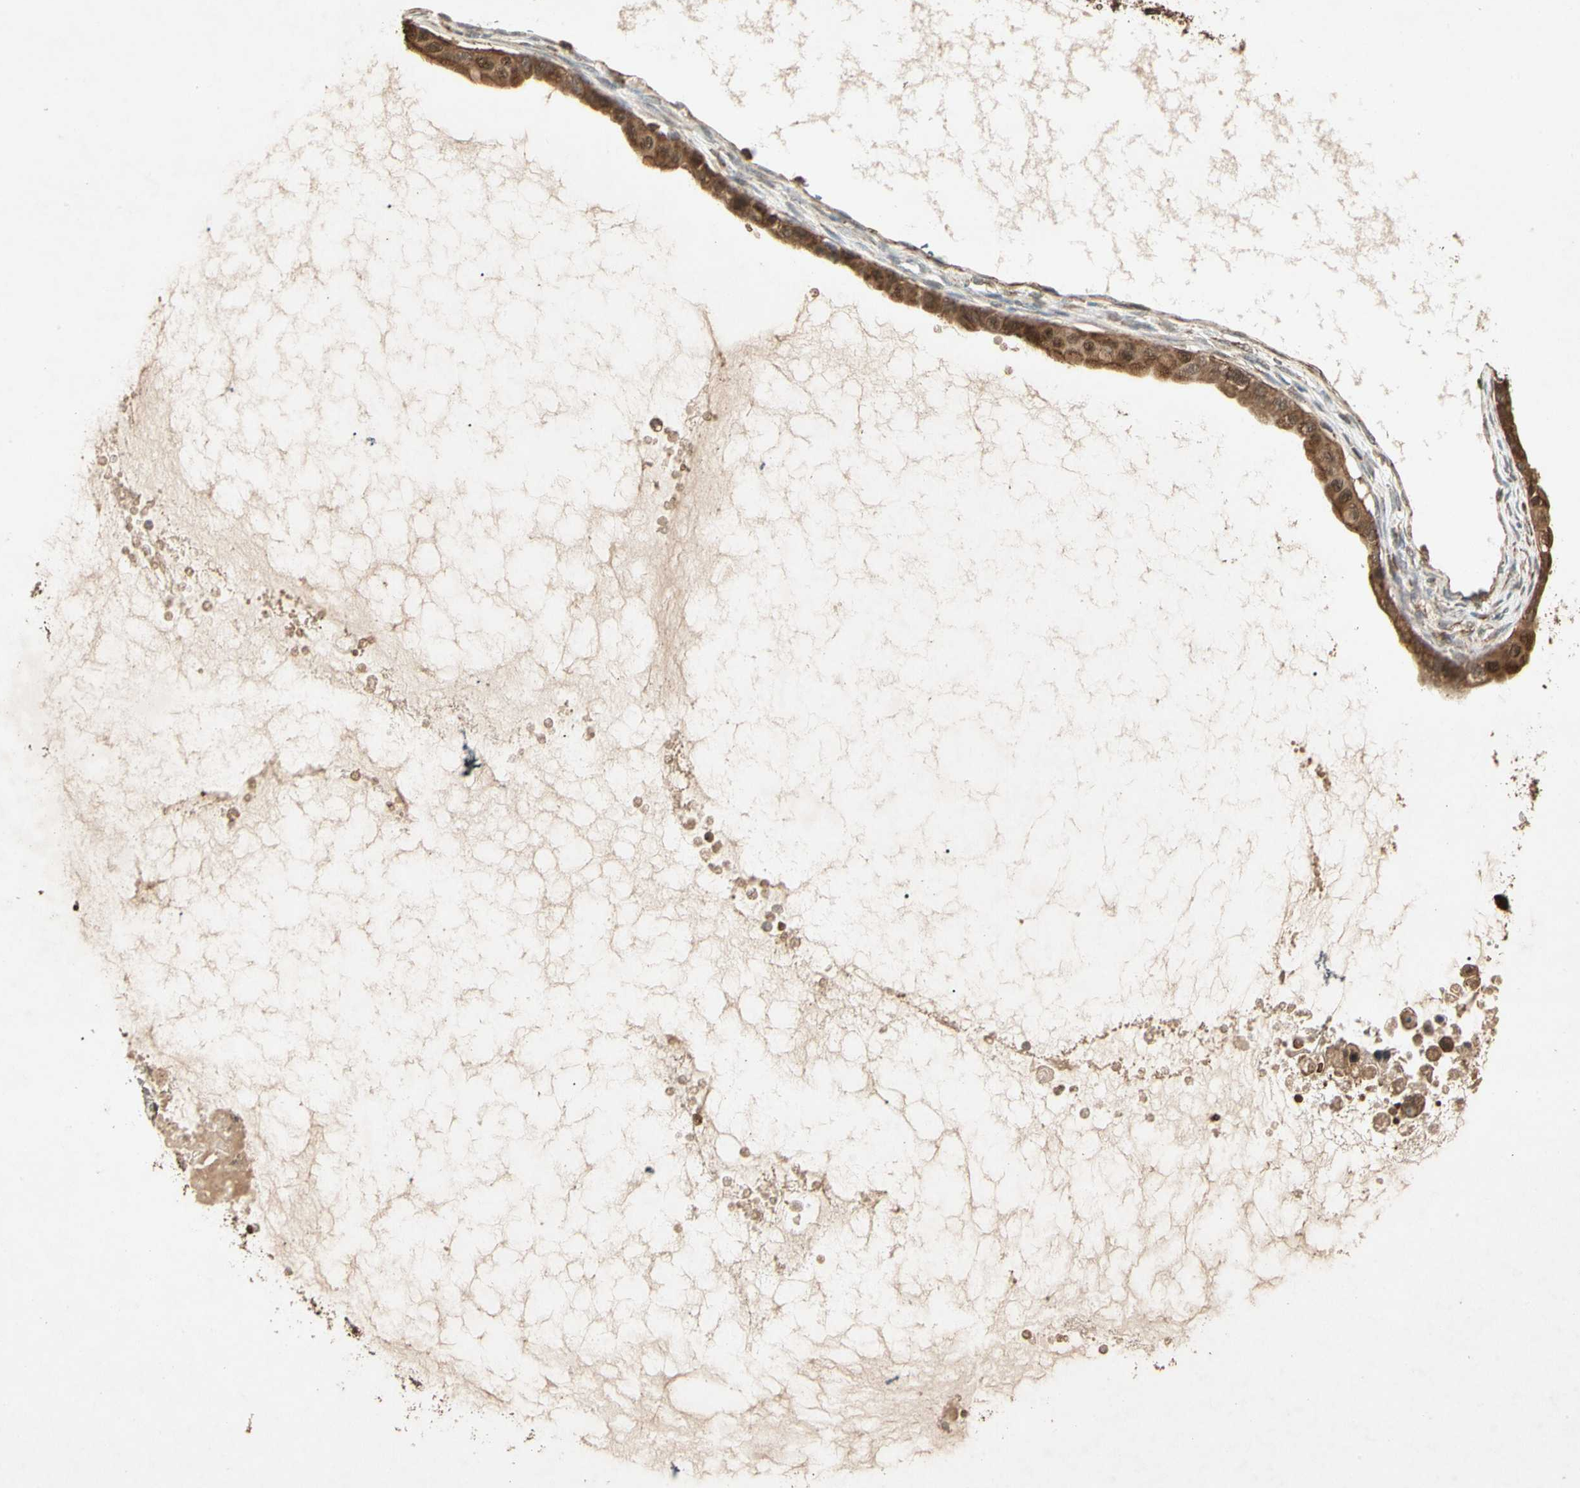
{"staining": {"intensity": "moderate", "quantity": ">75%", "location": "cytoplasmic/membranous,nuclear"}, "tissue": "ovarian cancer", "cell_type": "Tumor cells", "image_type": "cancer", "snomed": [{"axis": "morphology", "description": "Cystadenocarcinoma, mucinous, NOS"}, {"axis": "topography", "description": "Ovary"}], "caption": "Immunohistochemical staining of ovarian cancer shows moderate cytoplasmic/membranous and nuclear protein expression in about >75% of tumor cells.", "gene": "PRDX5", "patient": {"sex": "female", "age": 80}}